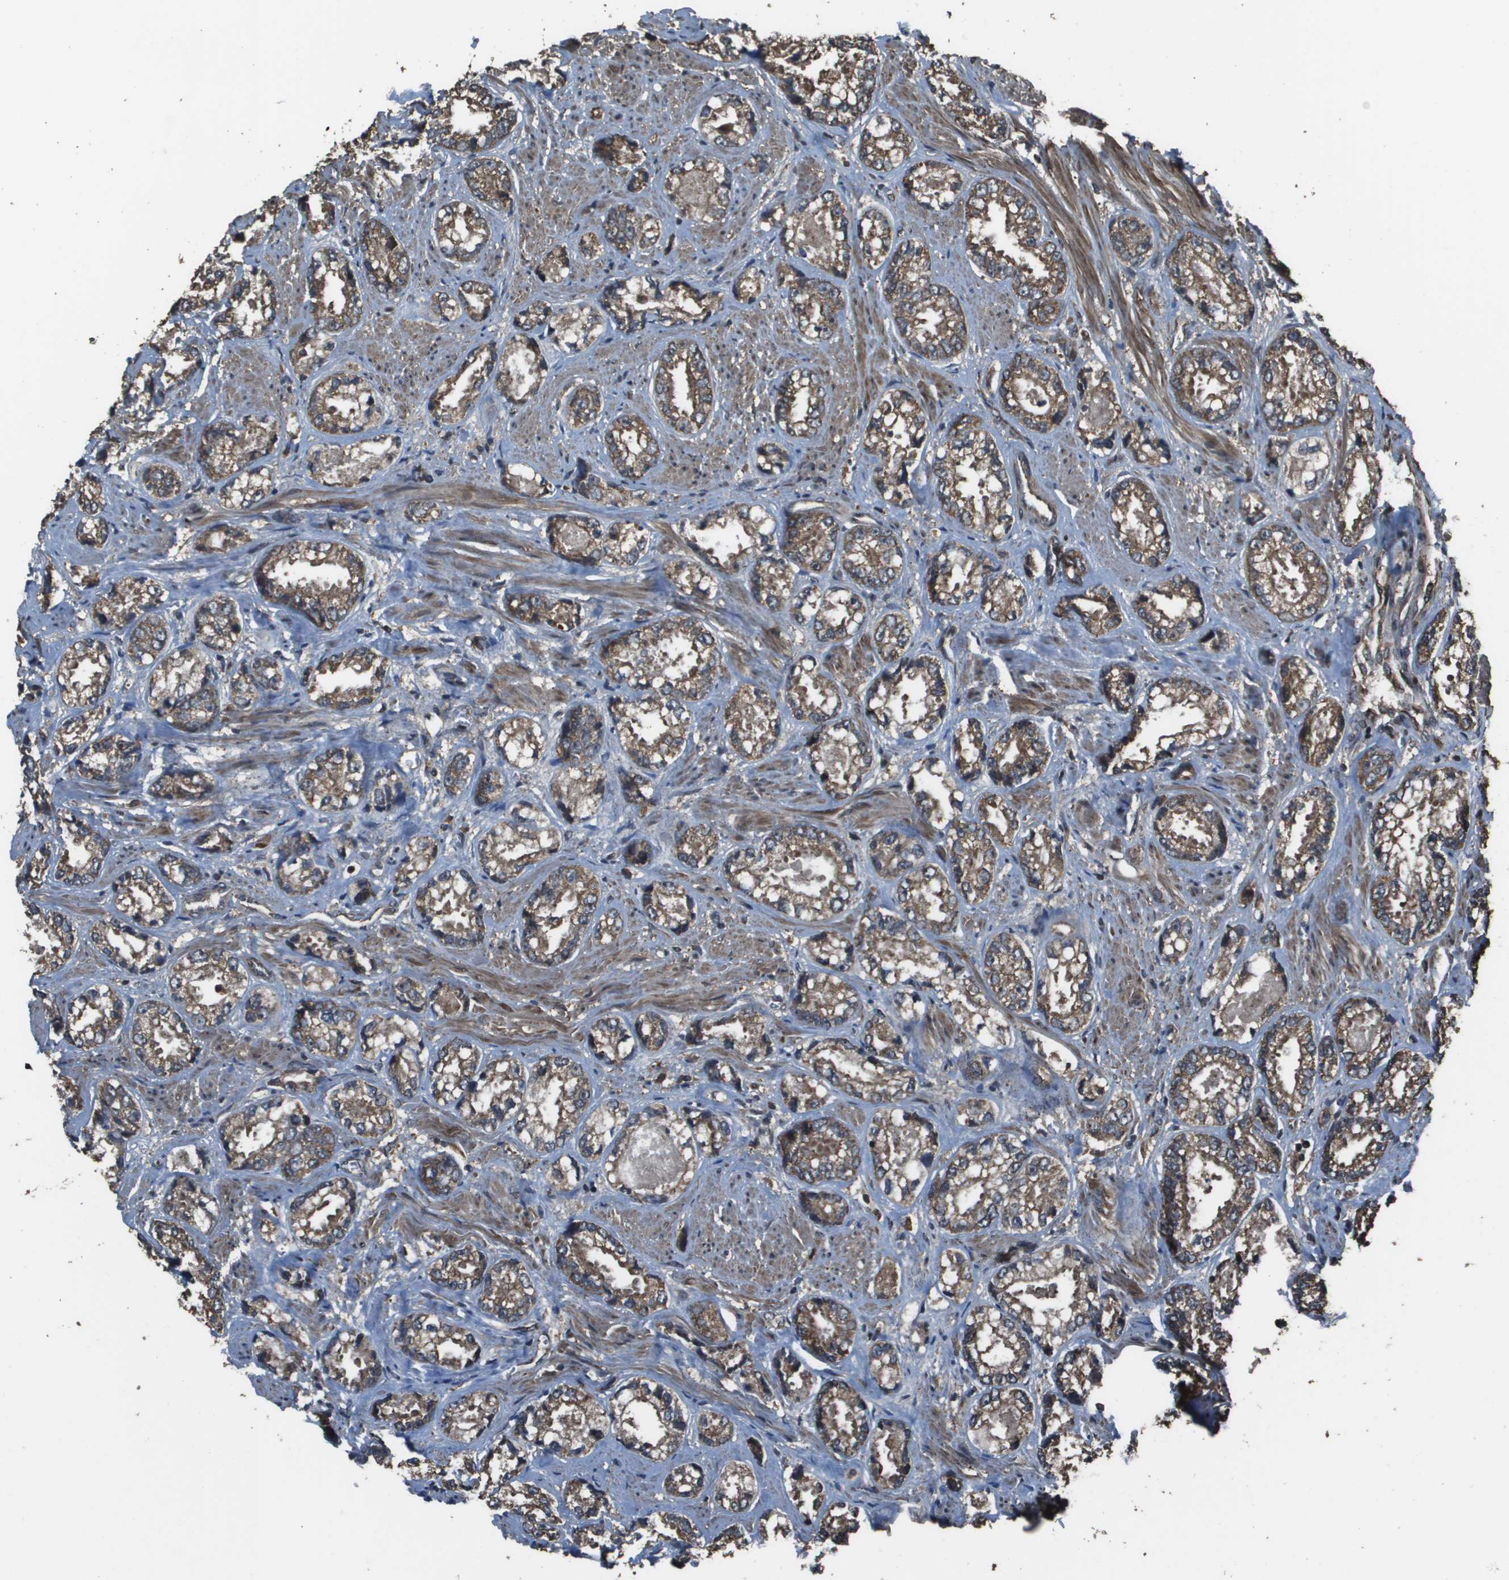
{"staining": {"intensity": "moderate", "quantity": ">75%", "location": "cytoplasmic/membranous"}, "tissue": "prostate cancer", "cell_type": "Tumor cells", "image_type": "cancer", "snomed": [{"axis": "morphology", "description": "Adenocarcinoma, High grade"}, {"axis": "topography", "description": "Prostate"}], "caption": "Protein analysis of prostate cancer tissue exhibits moderate cytoplasmic/membranous staining in approximately >75% of tumor cells. The staining was performed using DAB (3,3'-diaminobenzidine) to visualize the protein expression in brown, while the nuclei were stained in blue with hematoxylin (Magnification: 20x).", "gene": "FIG4", "patient": {"sex": "male", "age": 61}}